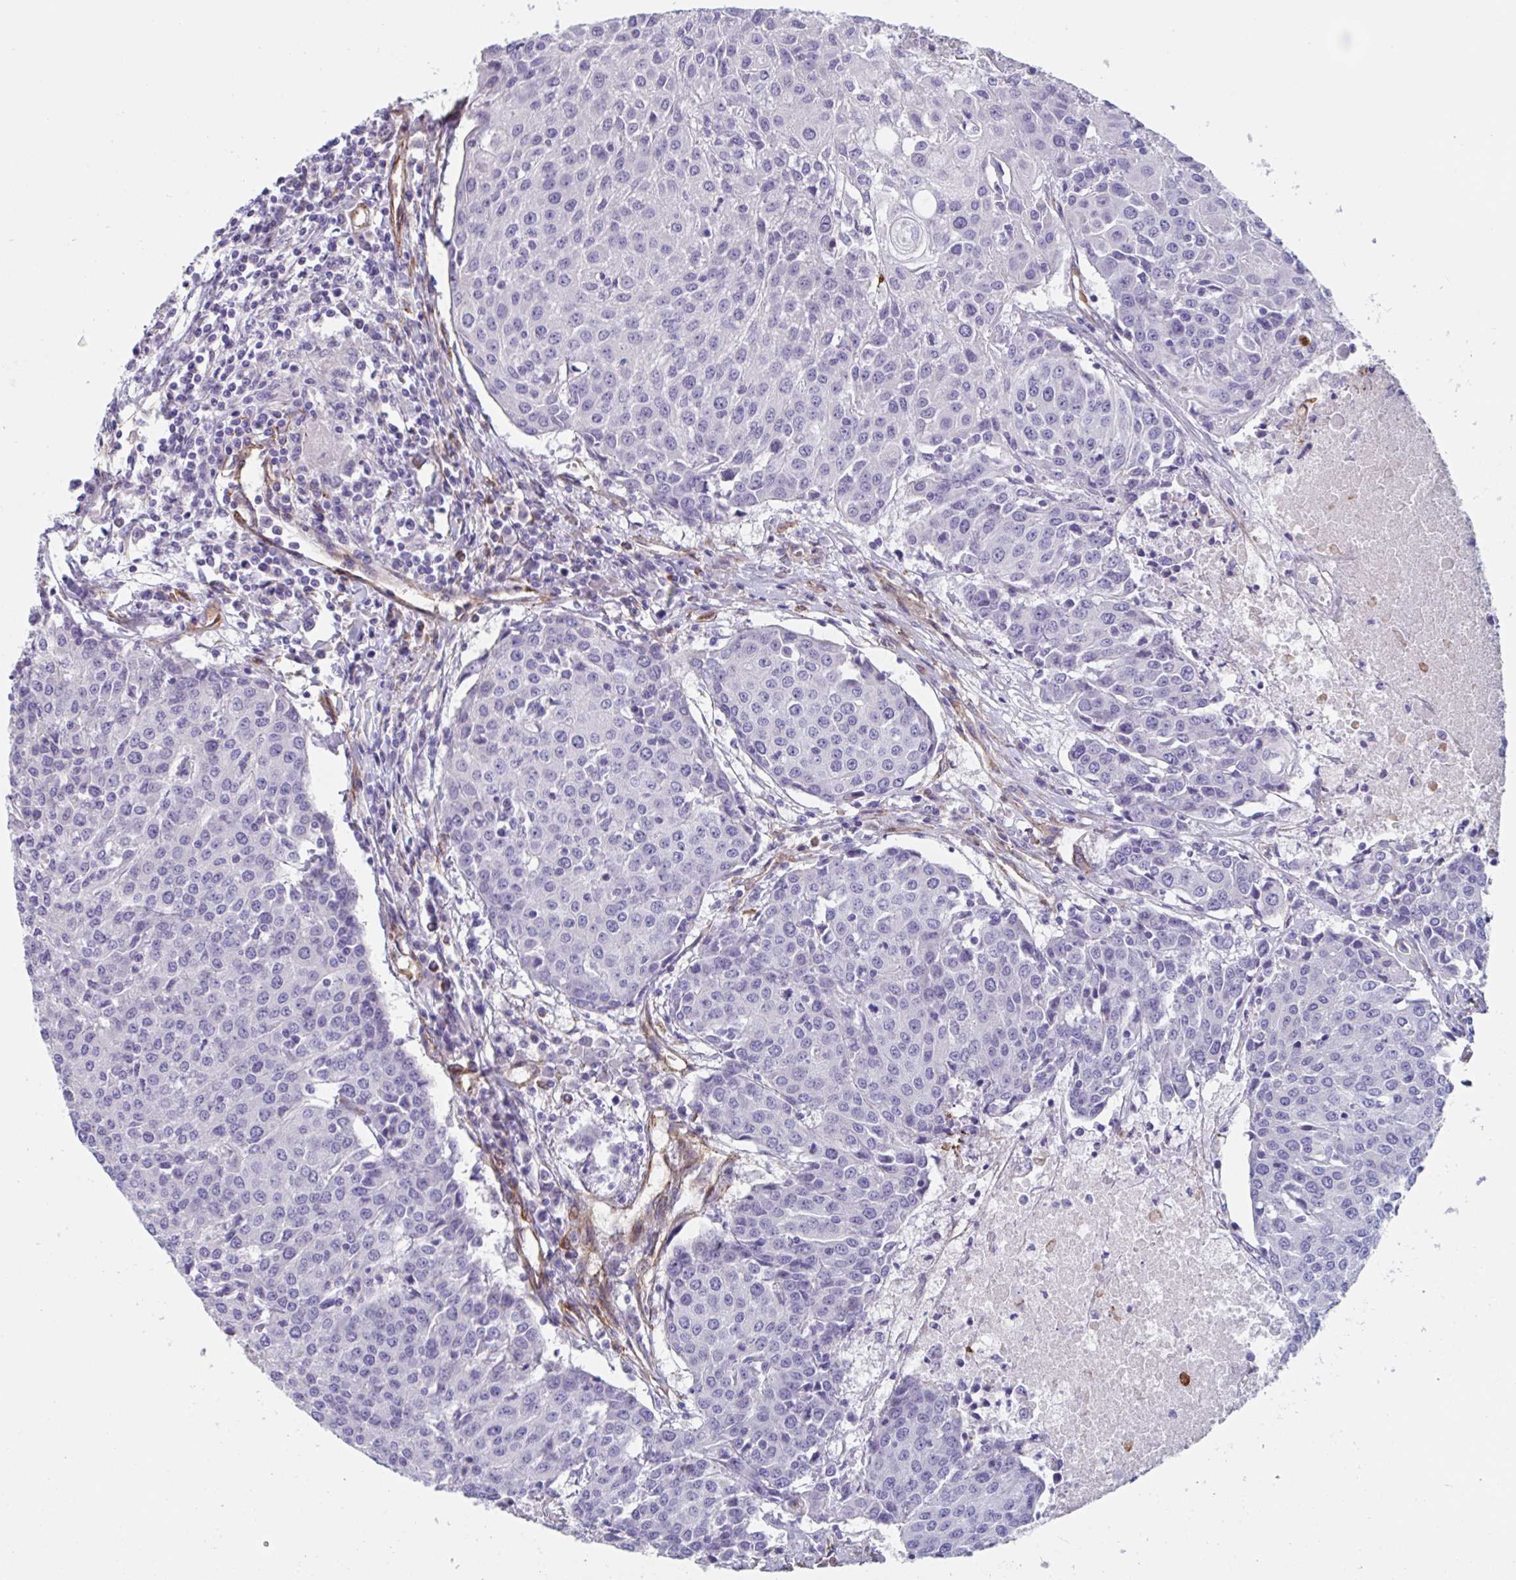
{"staining": {"intensity": "negative", "quantity": "none", "location": "none"}, "tissue": "urothelial cancer", "cell_type": "Tumor cells", "image_type": "cancer", "snomed": [{"axis": "morphology", "description": "Urothelial carcinoma, High grade"}, {"axis": "topography", "description": "Urinary bladder"}], "caption": "This is an immunohistochemistry (IHC) image of urothelial cancer. There is no expression in tumor cells.", "gene": "CITED4", "patient": {"sex": "female", "age": 85}}